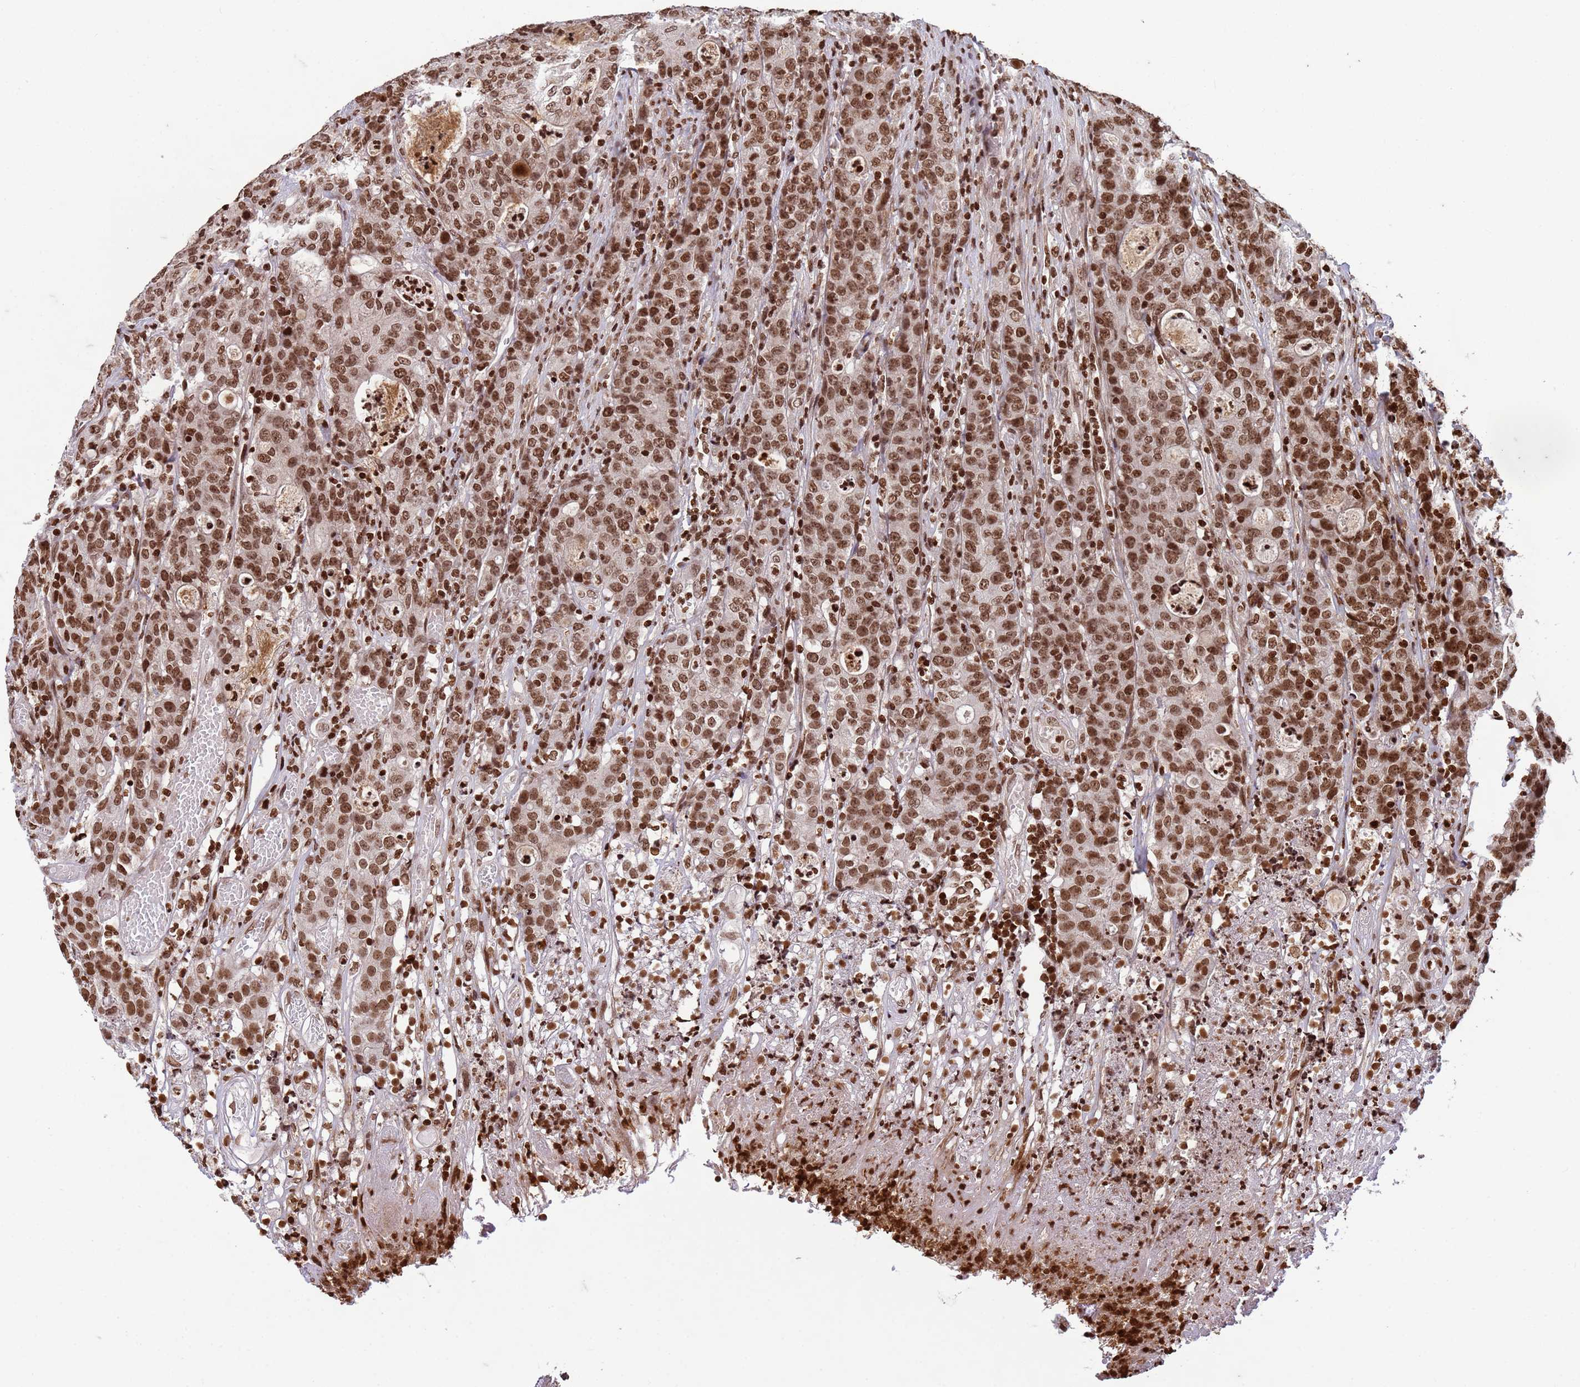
{"staining": {"intensity": "moderate", "quantity": ">75%", "location": "nuclear"}, "tissue": "colorectal cancer", "cell_type": "Tumor cells", "image_type": "cancer", "snomed": [{"axis": "morphology", "description": "Adenocarcinoma, NOS"}, {"axis": "topography", "description": "Colon"}], "caption": "A histopathology image of adenocarcinoma (colorectal) stained for a protein displays moderate nuclear brown staining in tumor cells. (DAB IHC with brightfield microscopy, high magnification).", "gene": "H3-3B", "patient": {"sex": "male", "age": 83}}